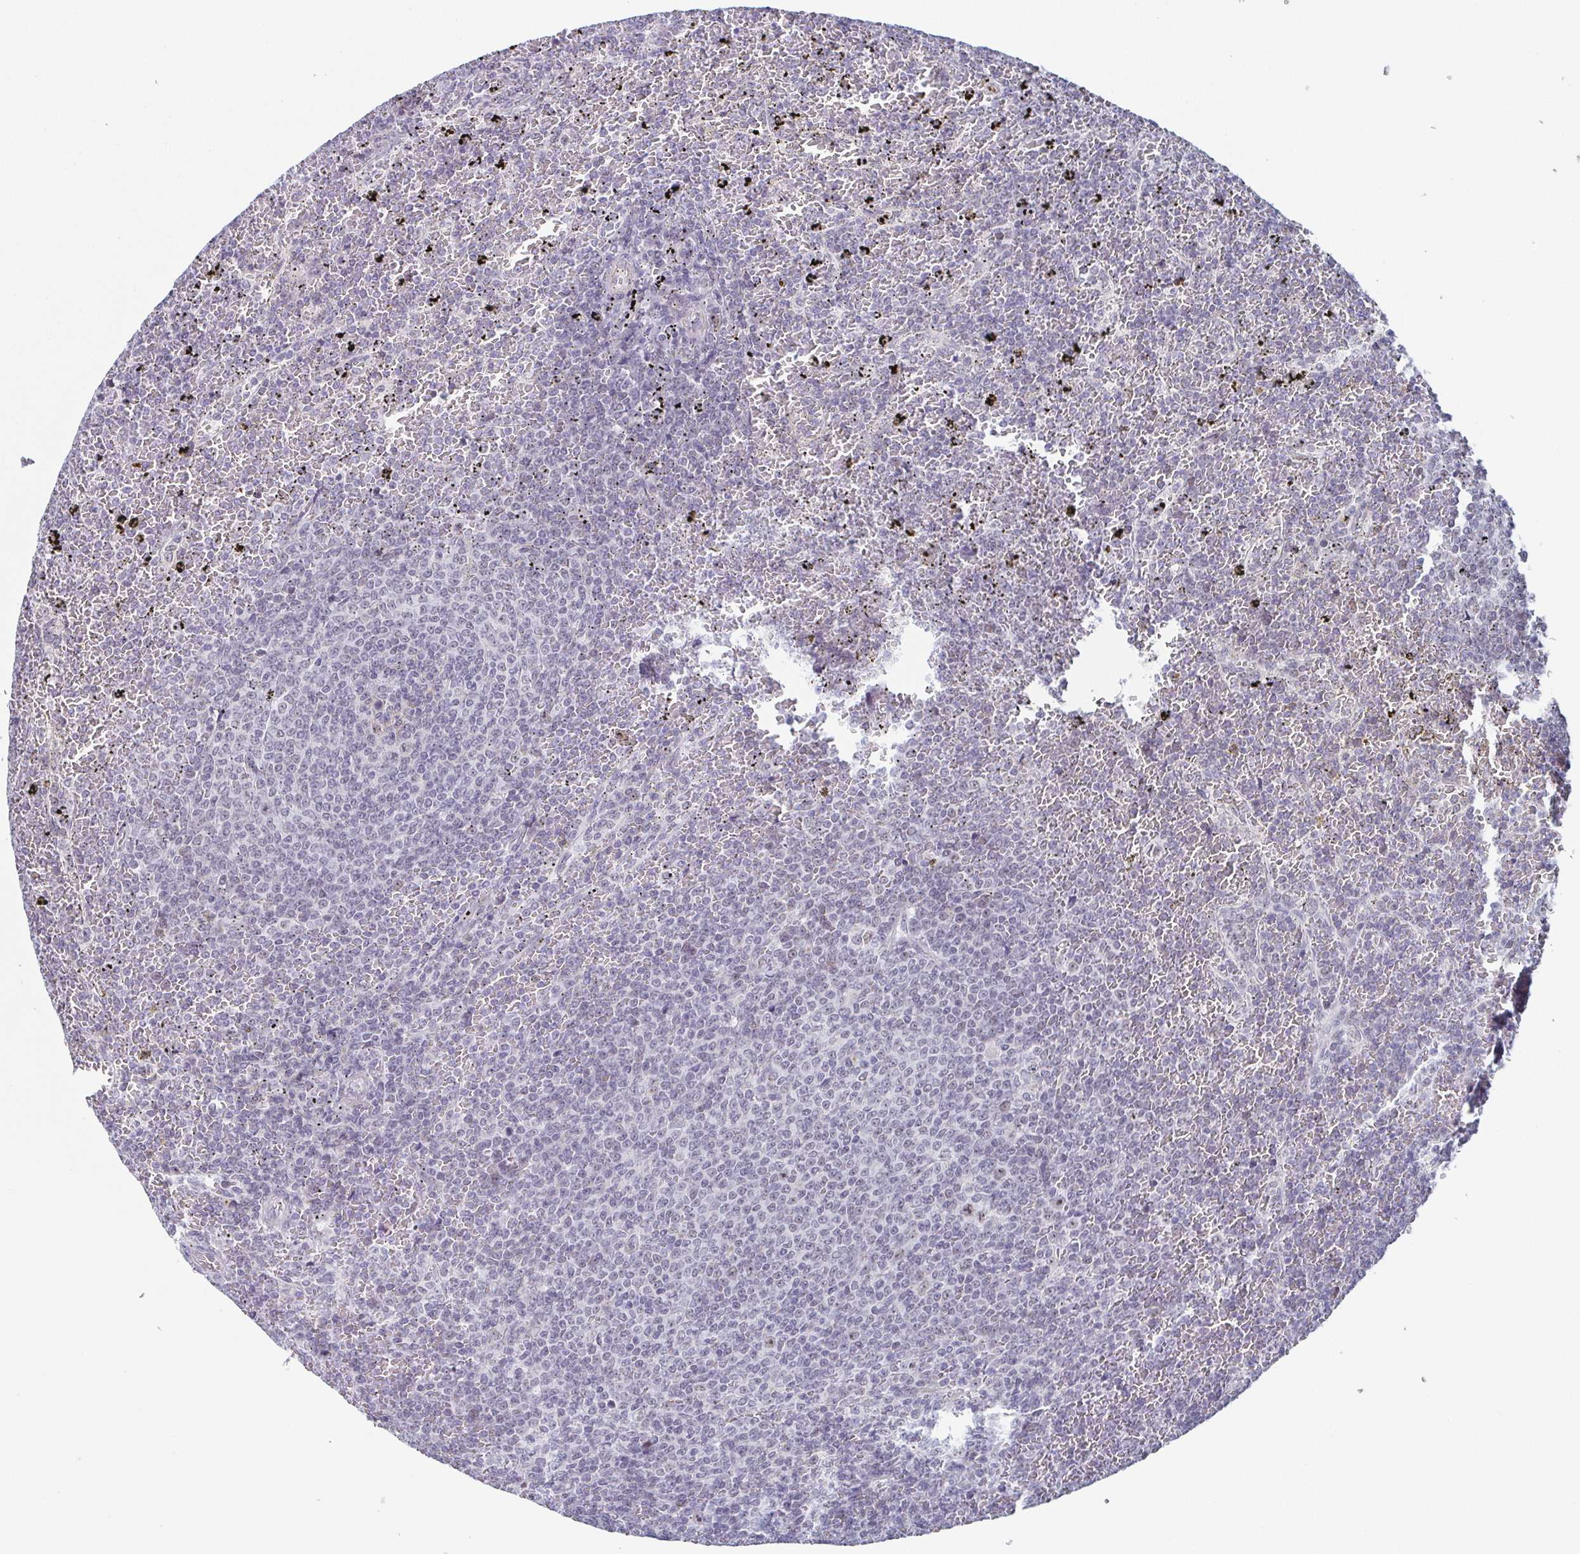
{"staining": {"intensity": "negative", "quantity": "none", "location": "none"}, "tissue": "lymphoma", "cell_type": "Tumor cells", "image_type": "cancer", "snomed": [{"axis": "morphology", "description": "Malignant lymphoma, non-Hodgkin's type, Low grade"}, {"axis": "topography", "description": "Spleen"}], "caption": "Tumor cells show no significant protein staining in low-grade malignant lymphoma, non-Hodgkin's type.", "gene": "EXOSC7", "patient": {"sex": "female", "age": 77}}